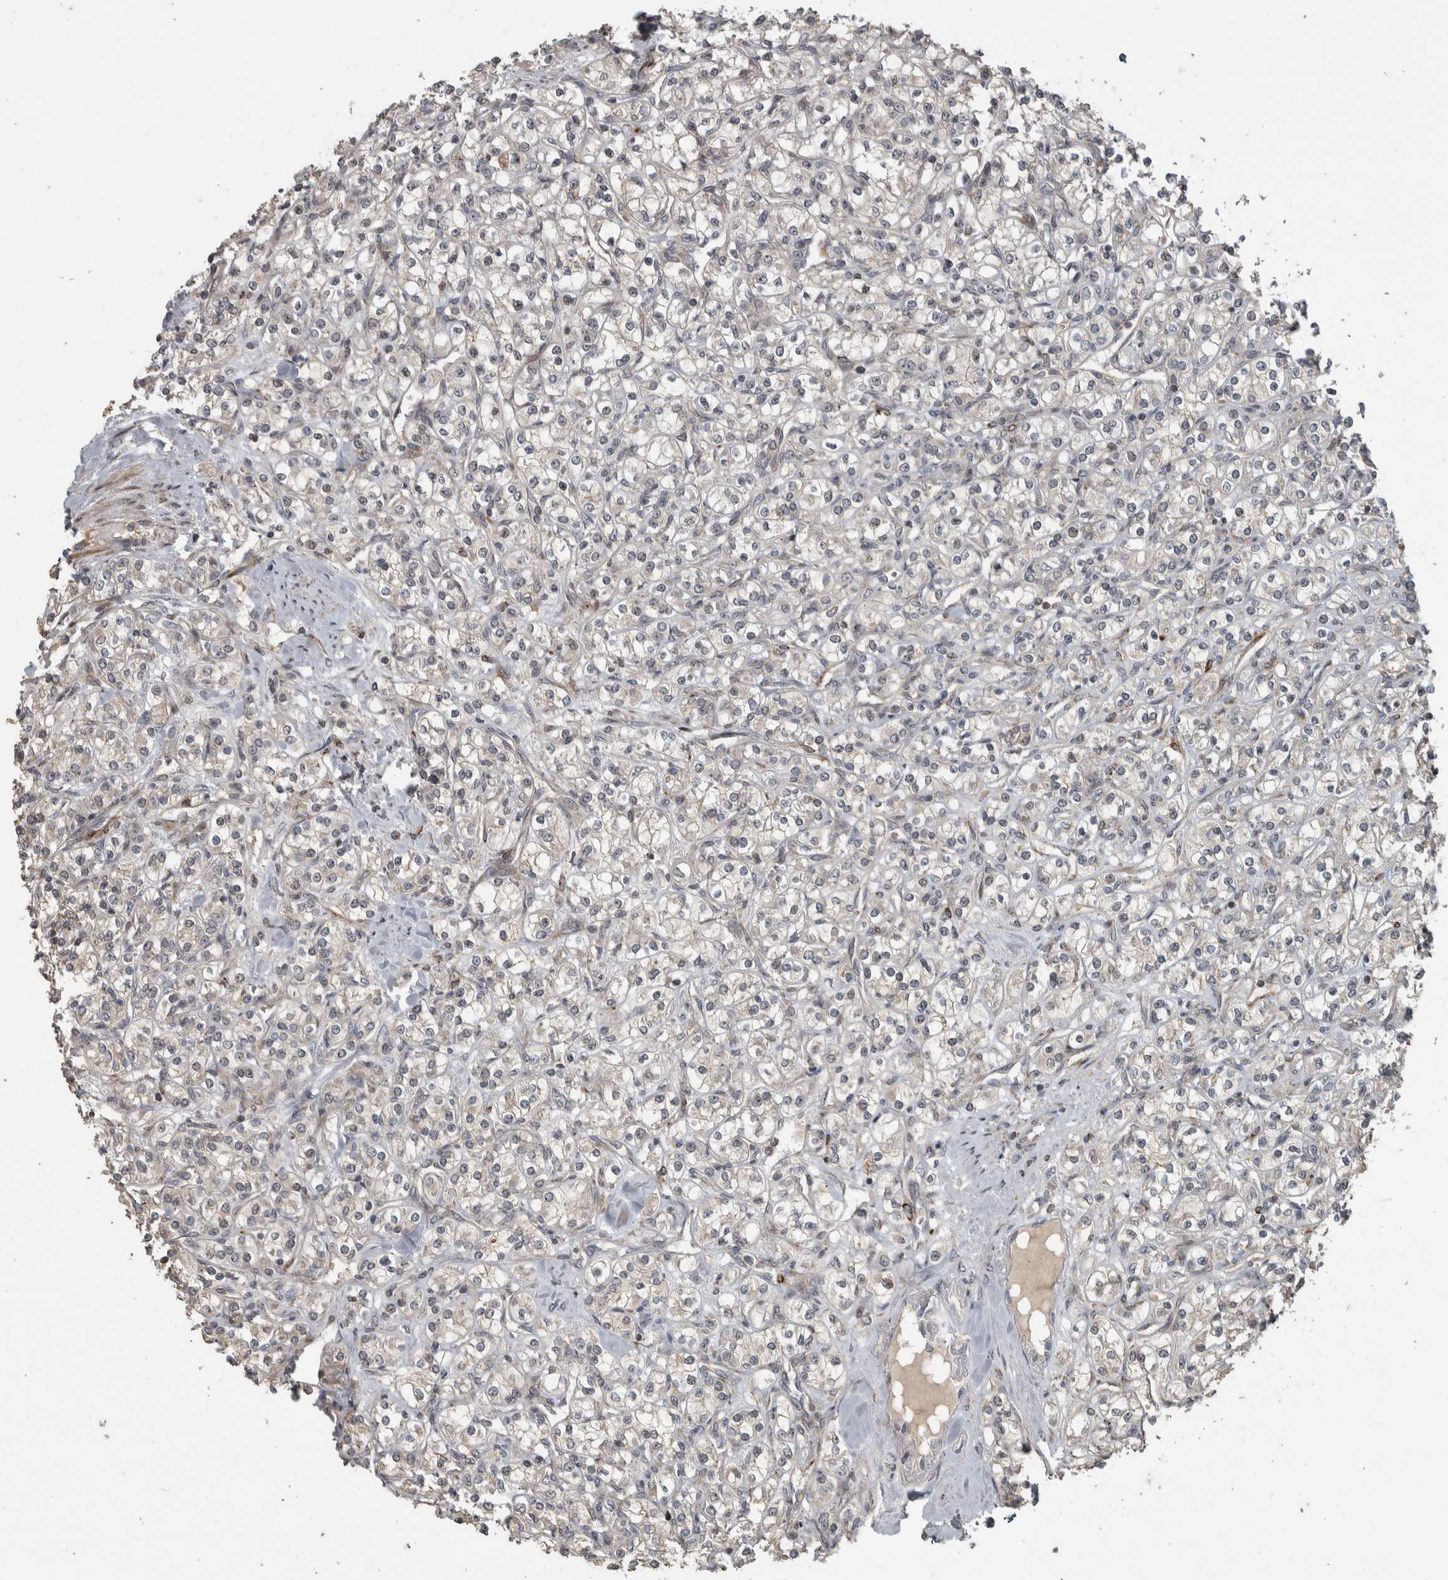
{"staining": {"intensity": "negative", "quantity": "none", "location": "none"}, "tissue": "renal cancer", "cell_type": "Tumor cells", "image_type": "cancer", "snomed": [{"axis": "morphology", "description": "Adenocarcinoma, NOS"}, {"axis": "topography", "description": "Kidney"}], "caption": "Renal cancer (adenocarcinoma) was stained to show a protein in brown. There is no significant expression in tumor cells.", "gene": "ERAL1", "patient": {"sex": "male", "age": 77}}